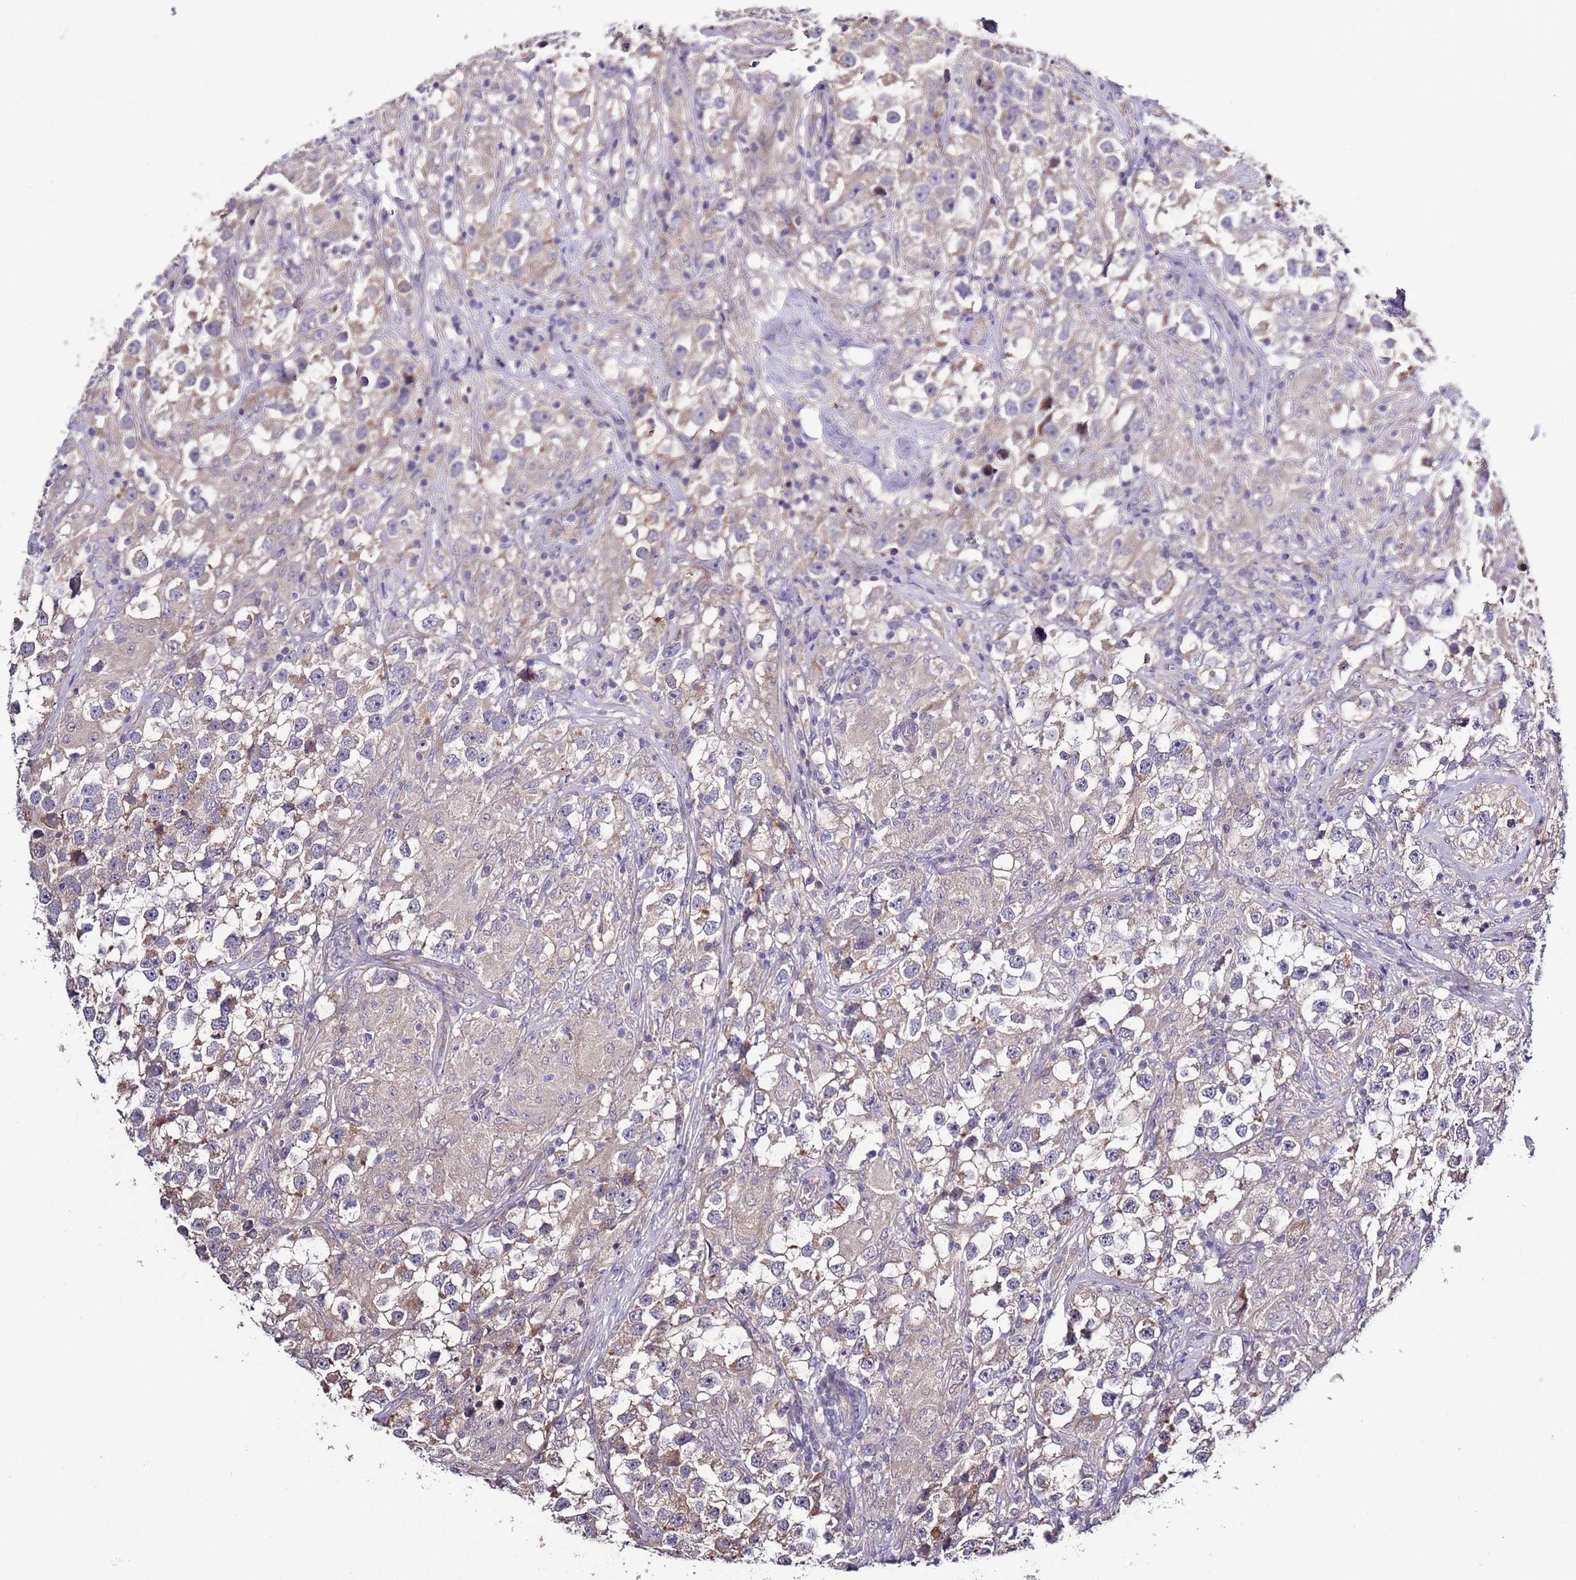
{"staining": {"intensity": "weak", "quantity": "25%-75%", "location": "cytoplasmic/membranous"}, "tissue": "testis cancer", "cell_type": "Tumor cells", "image_type": "cancer", "snomed": [{"axis": "morphology", "description": "Seminoma, NOS"}, {"axis": "topography", "description": "Testis"}], "caption": "This micrograph demonstrates immunohistochemistry staining of testis cancer, with low weak cytoplasmic/membranous staining in about 25%-75% of tumor cells.", "gene": "LIPJ", "patient": {"sex": "male", "age": 46}}